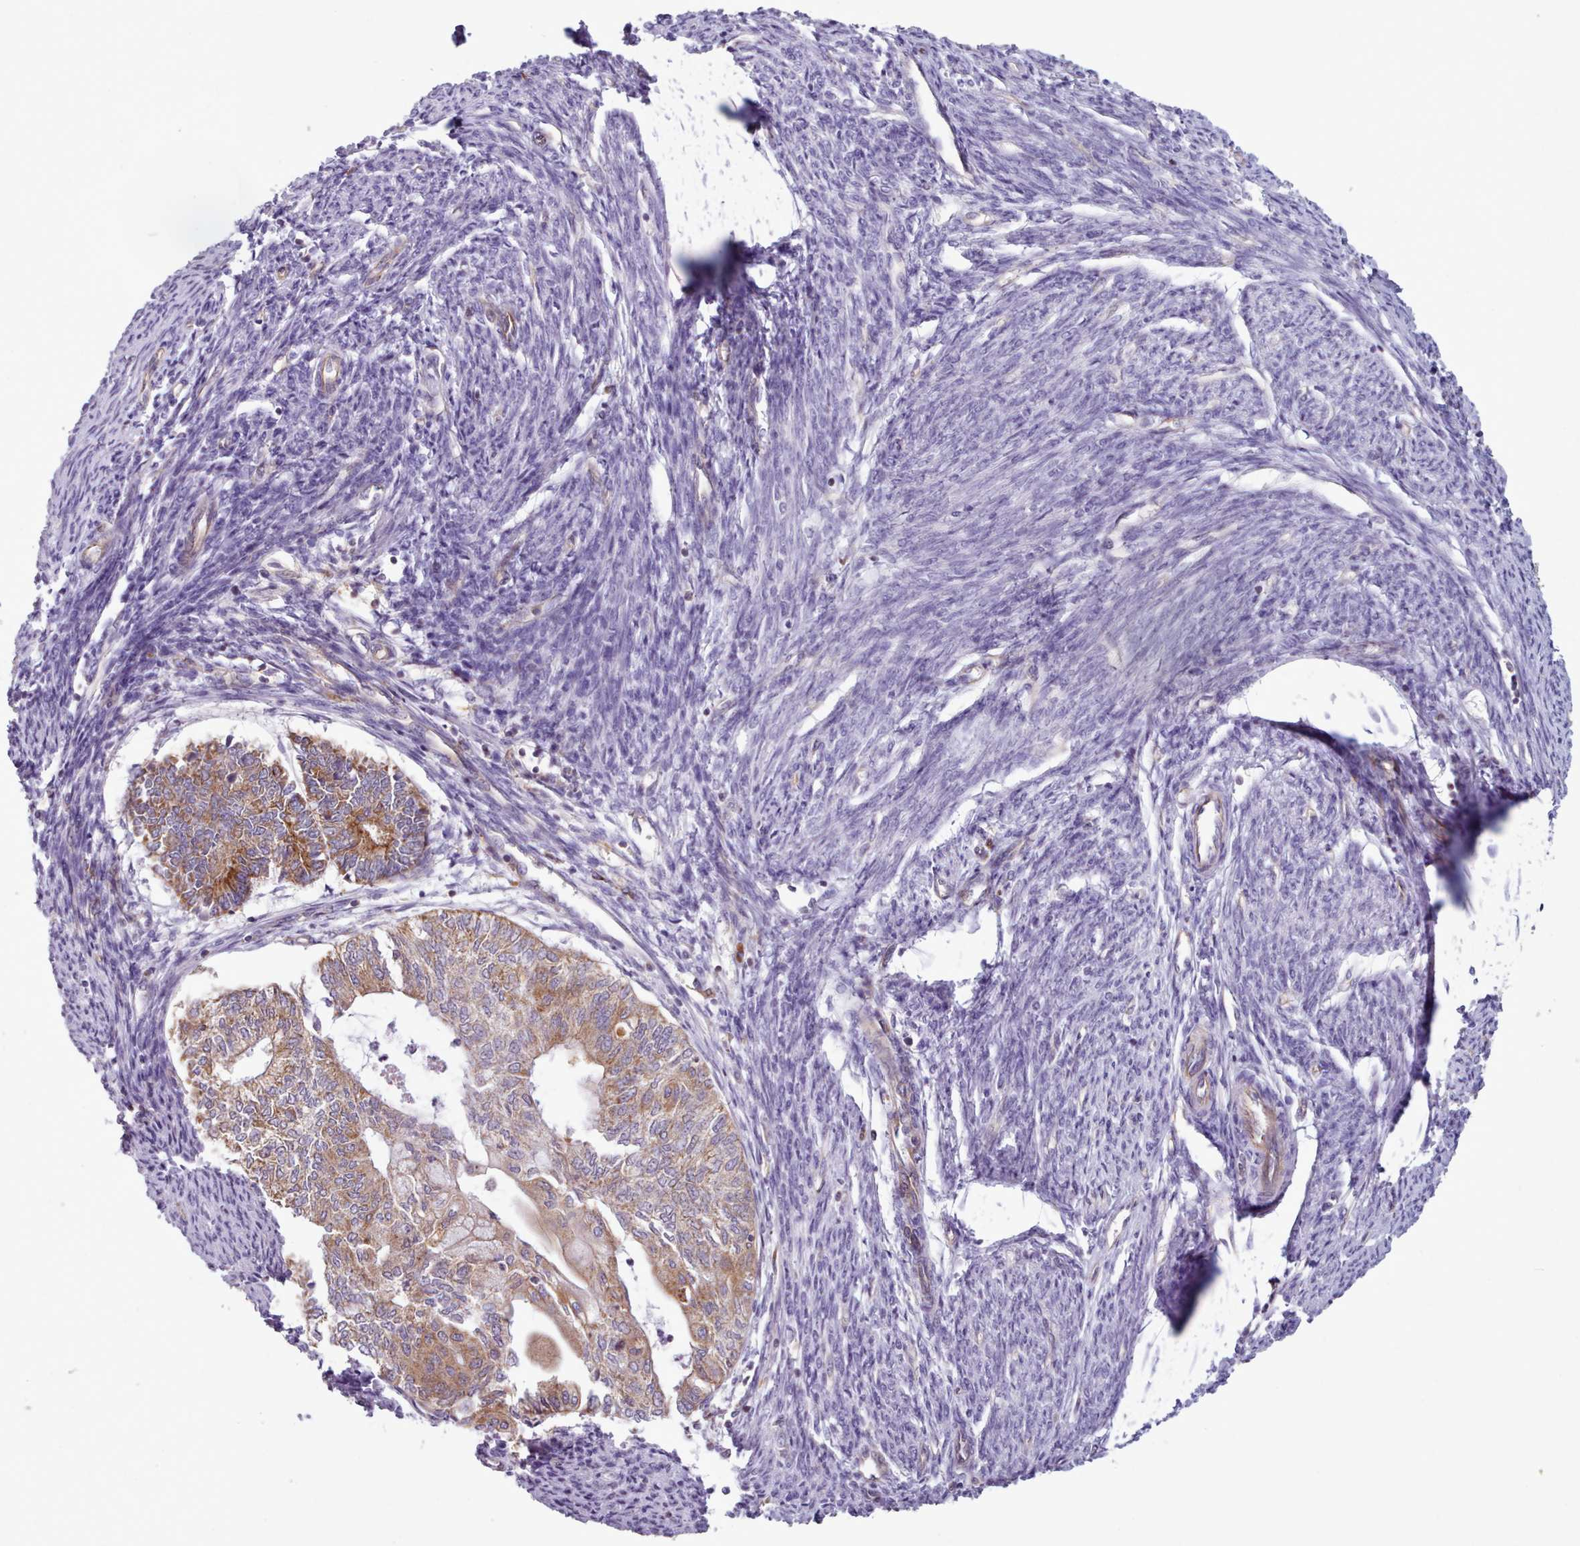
{"staining": {"intensity": "negative", "quantity": "none", "location": "none"}, "tissue": "smooth muscle", "cell_type": "Smooth muscle cells", "image_type": "normal", "snomed": [{"axis": "morphology", "description": "Normal tissue, NOS"}, {"axis": "topography", "description": "Smooth muscle"}, {"axis": "topography", "description": "Uterus"}], "caption": "Immunohistochemistry histopathology image of normal smooth muscle: smooth muscle stained with DAB (3,3'-diaminobenzidine) shows no significant protein positivity in smooth muscle cells.", "gene": "CRYBG1", "patient": {"sex": "female", "age": 59}}